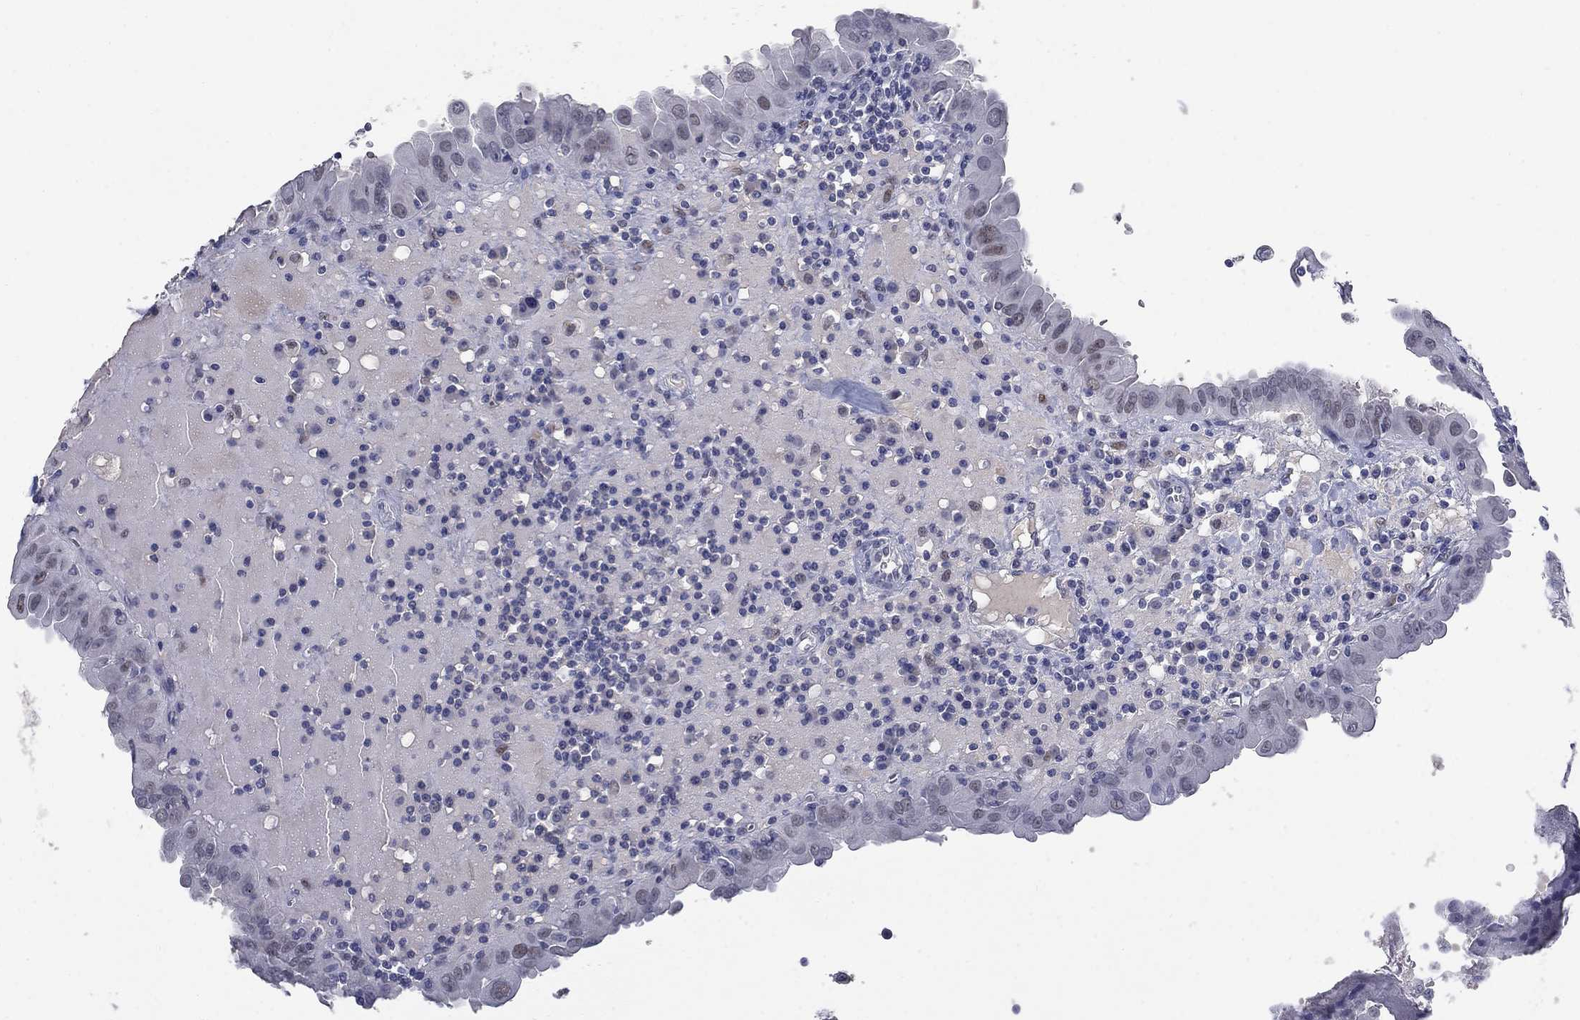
{"staining": {"intensity": "negative", "quantity": "none", "location": "none"}, "tissue": "thyroid cancer", "cell_type": "Tumor cells", "image_type": "cancer", "snomed": [{"axis": "morphology", "description": "Papillary adenocarcinoma, NOS"}, {"axis": "topography", "description": "Thyroid gland"}], "caption": "This is a micrograph of immunohistochemistry staining of thyroid papillary adenocarcinoma, which shows no expression in tumor cells. (DAB immunohistochemistry visualized using brightfield microscopy, high magnification).", "gene": "SLC51A", "patient": {"sex": "female", "age": 37}}